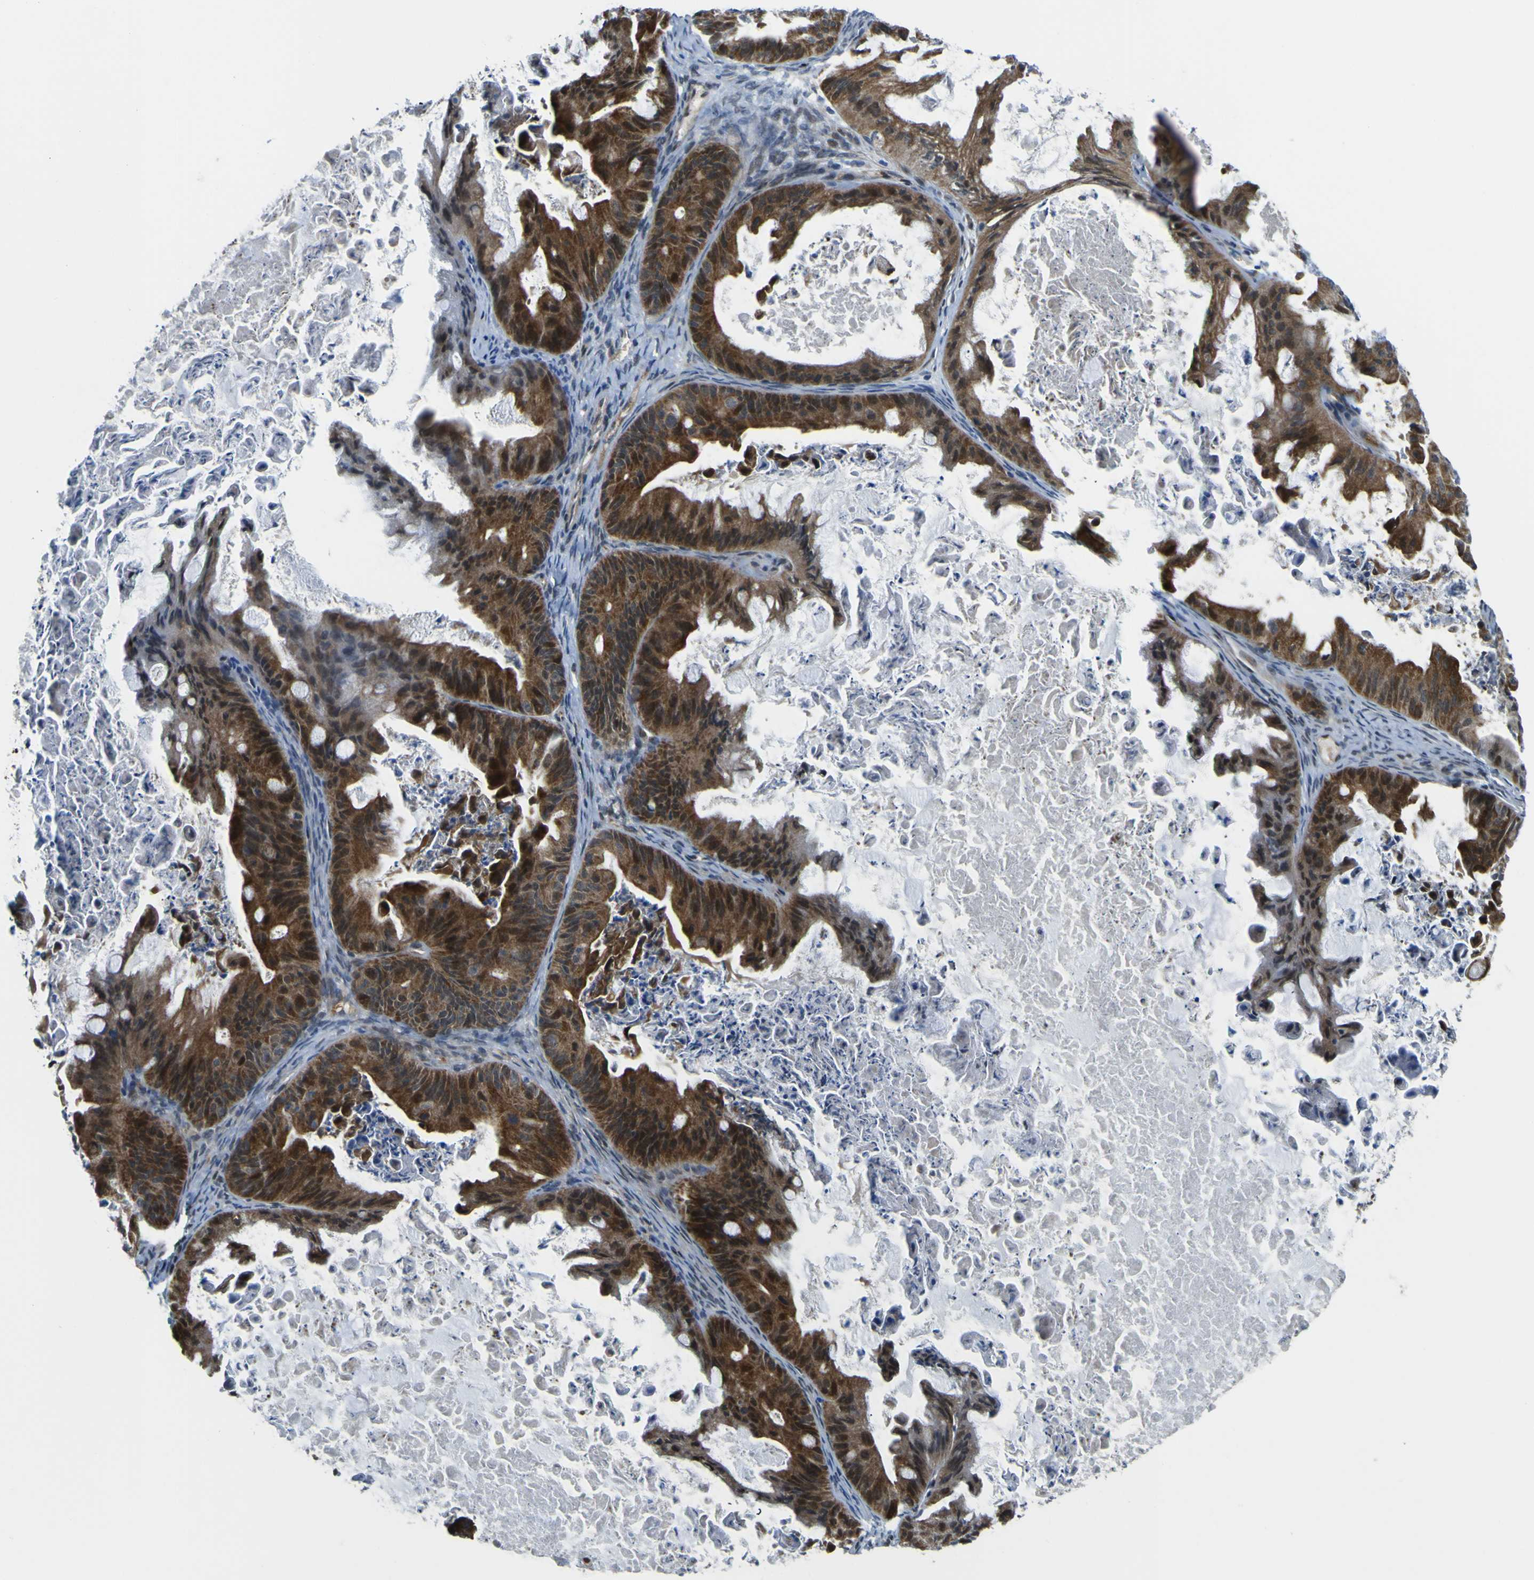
{"staining": {"intensity": "strong", "quantity": ">75%", "location": "cytoplasmic/membranous"}, "tissue": "ovarian cancer", "cell_type": "Tumor cells", "image_type": "cancer", "snomed": [{"axis": "morphology", "description": "Cystadenocarcinoma, mucinous, NOS"}, {"axis": "topography", "description": "Ovary"}], "caption": "Immunohistochemical staining of human ovarian cancer (mucinous cystadenocarcinoma) reveals strong cytoplasmic/membranous protein staining in approximately >75% of tumor cells. Ihc stains the protein in brown and the nuclei are stained blue.", "gene": "KDM7A", "patient": {"sex": "female", "age": 37}}